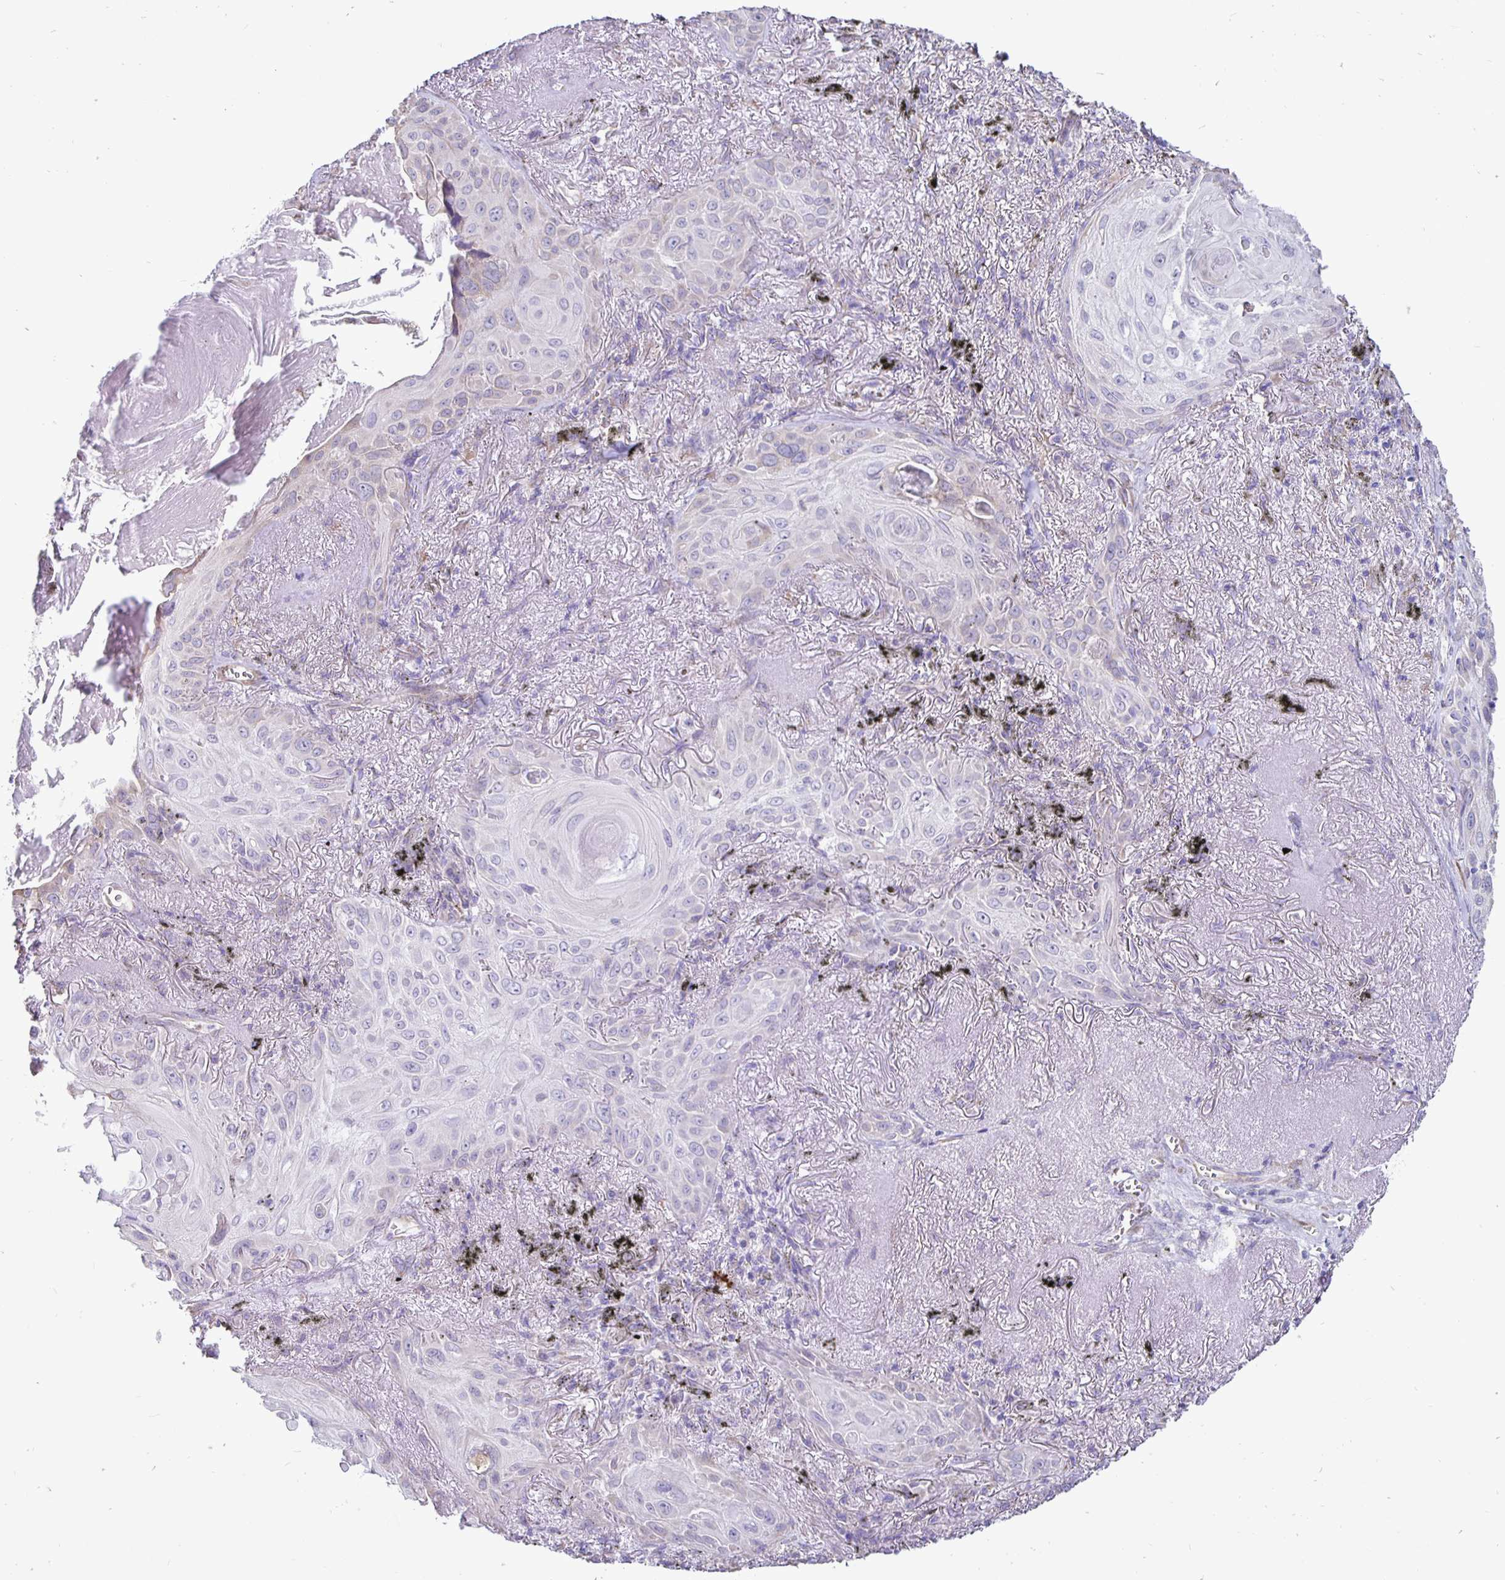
{"staining": {"intensity": "negative", "quantity": "none", "location": "none"}, "tissue": "lung cancer", "cell_type": "Tumor cells", "image_type": "cancer", "snomed": [{"axis": "morphology", "description": "Squamous cell carcinoma, NOS"}, {"axis": "topography", "description": "Lung"}], "caption": "High magnification brightfield microscopy of squamous cell carcinoma (lung) stained with DAB (3,3'-diaminobenzidine) (brown) and counterstained with hematoxylin (blue): tumor cells show no significant staining.", "gene": "DNAI2", "patient": {"sex": "male", "age": 79}}